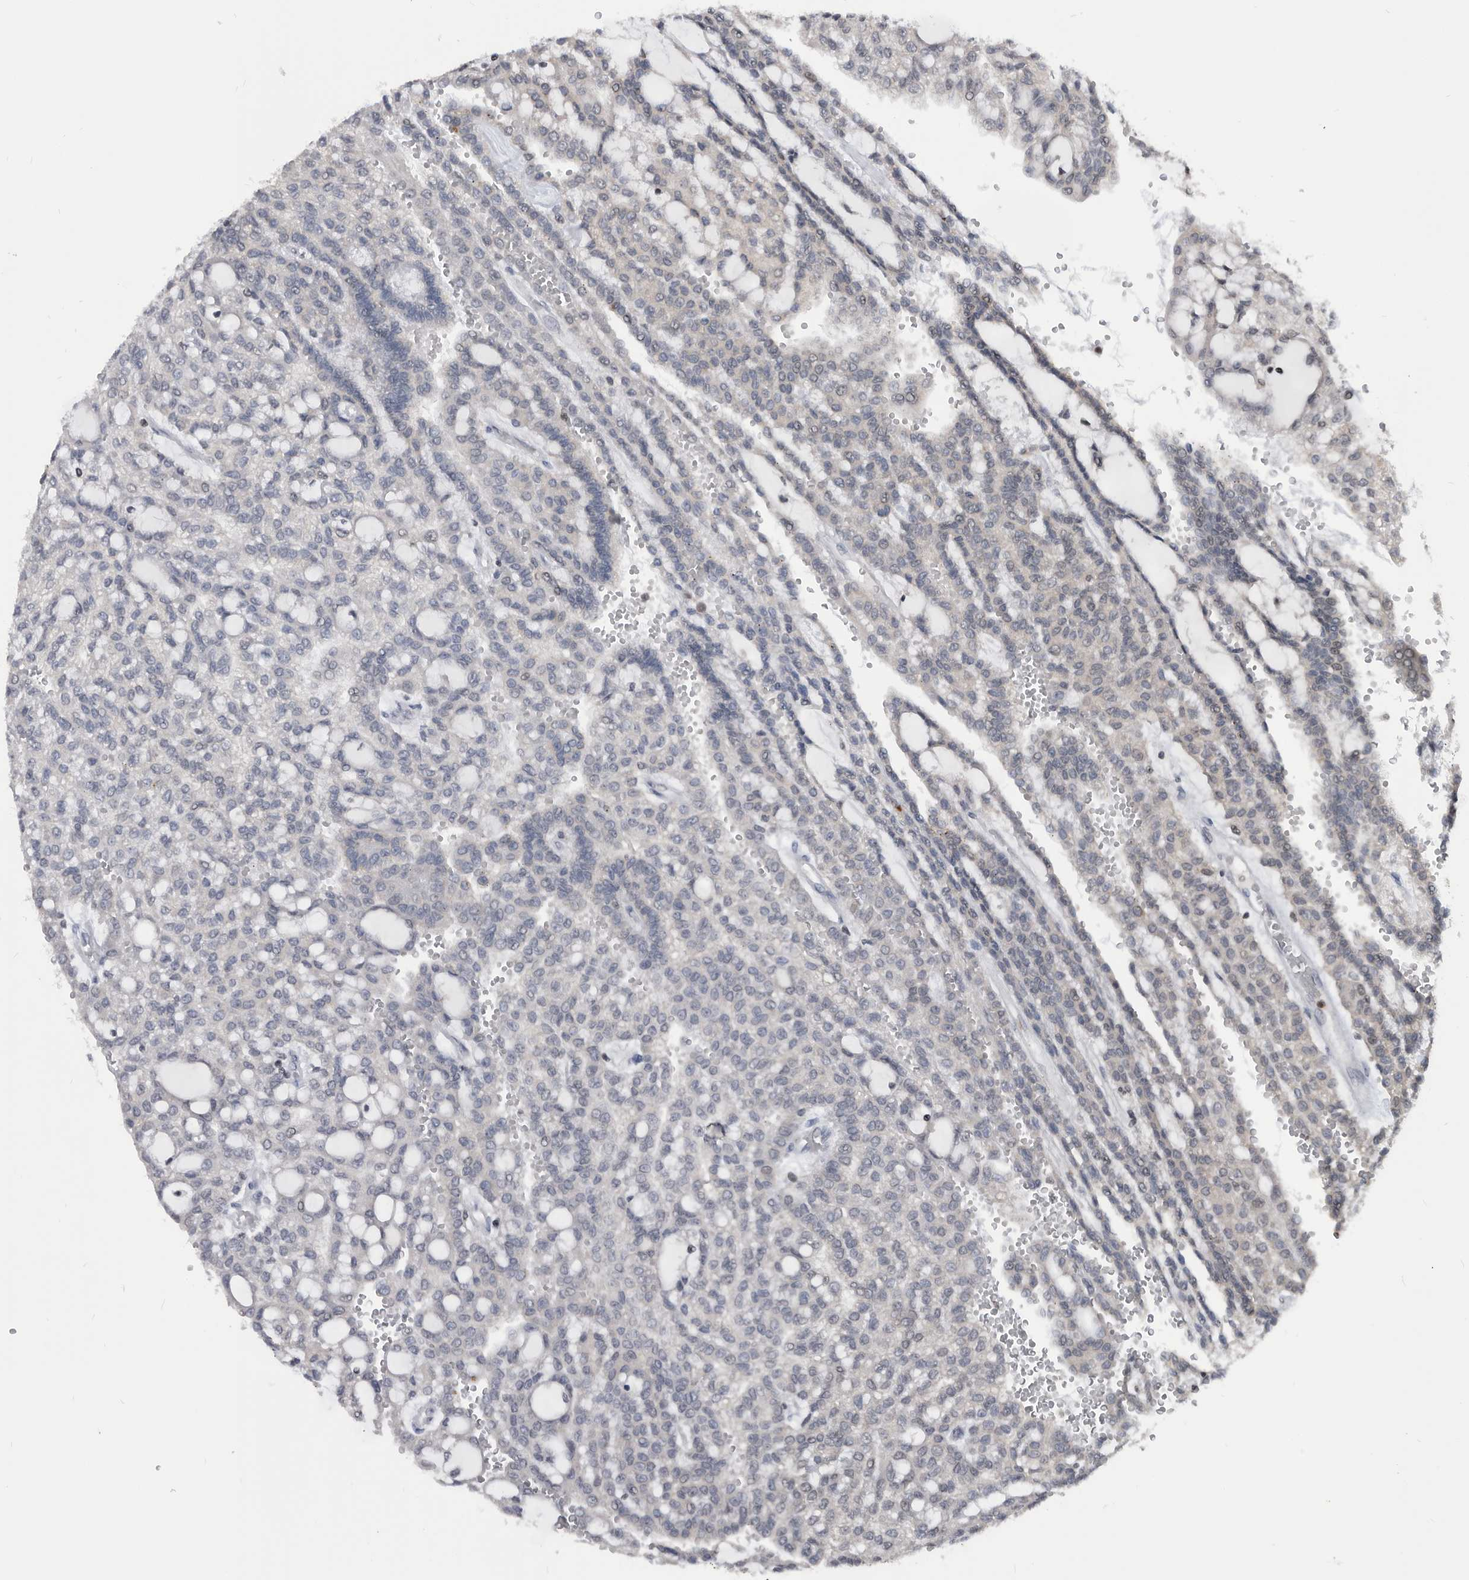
{"staining": {"intensity": "negative", "quantity": "none", "location": "none"}, "tissue": "renal cancer", "cell_type": "Tumor cells", "image_type": "cancer", "snomed": [{"axis": "morphology", "description": "Adenocarcinoma, NOS"}, {"axis": "topography", "description": "Kidney"}], "caption": "Tumor cells are negative for protein expression in human renal cancer.", "gene": "TSTD1", "patient": {"sex": "male", "age": 63}}